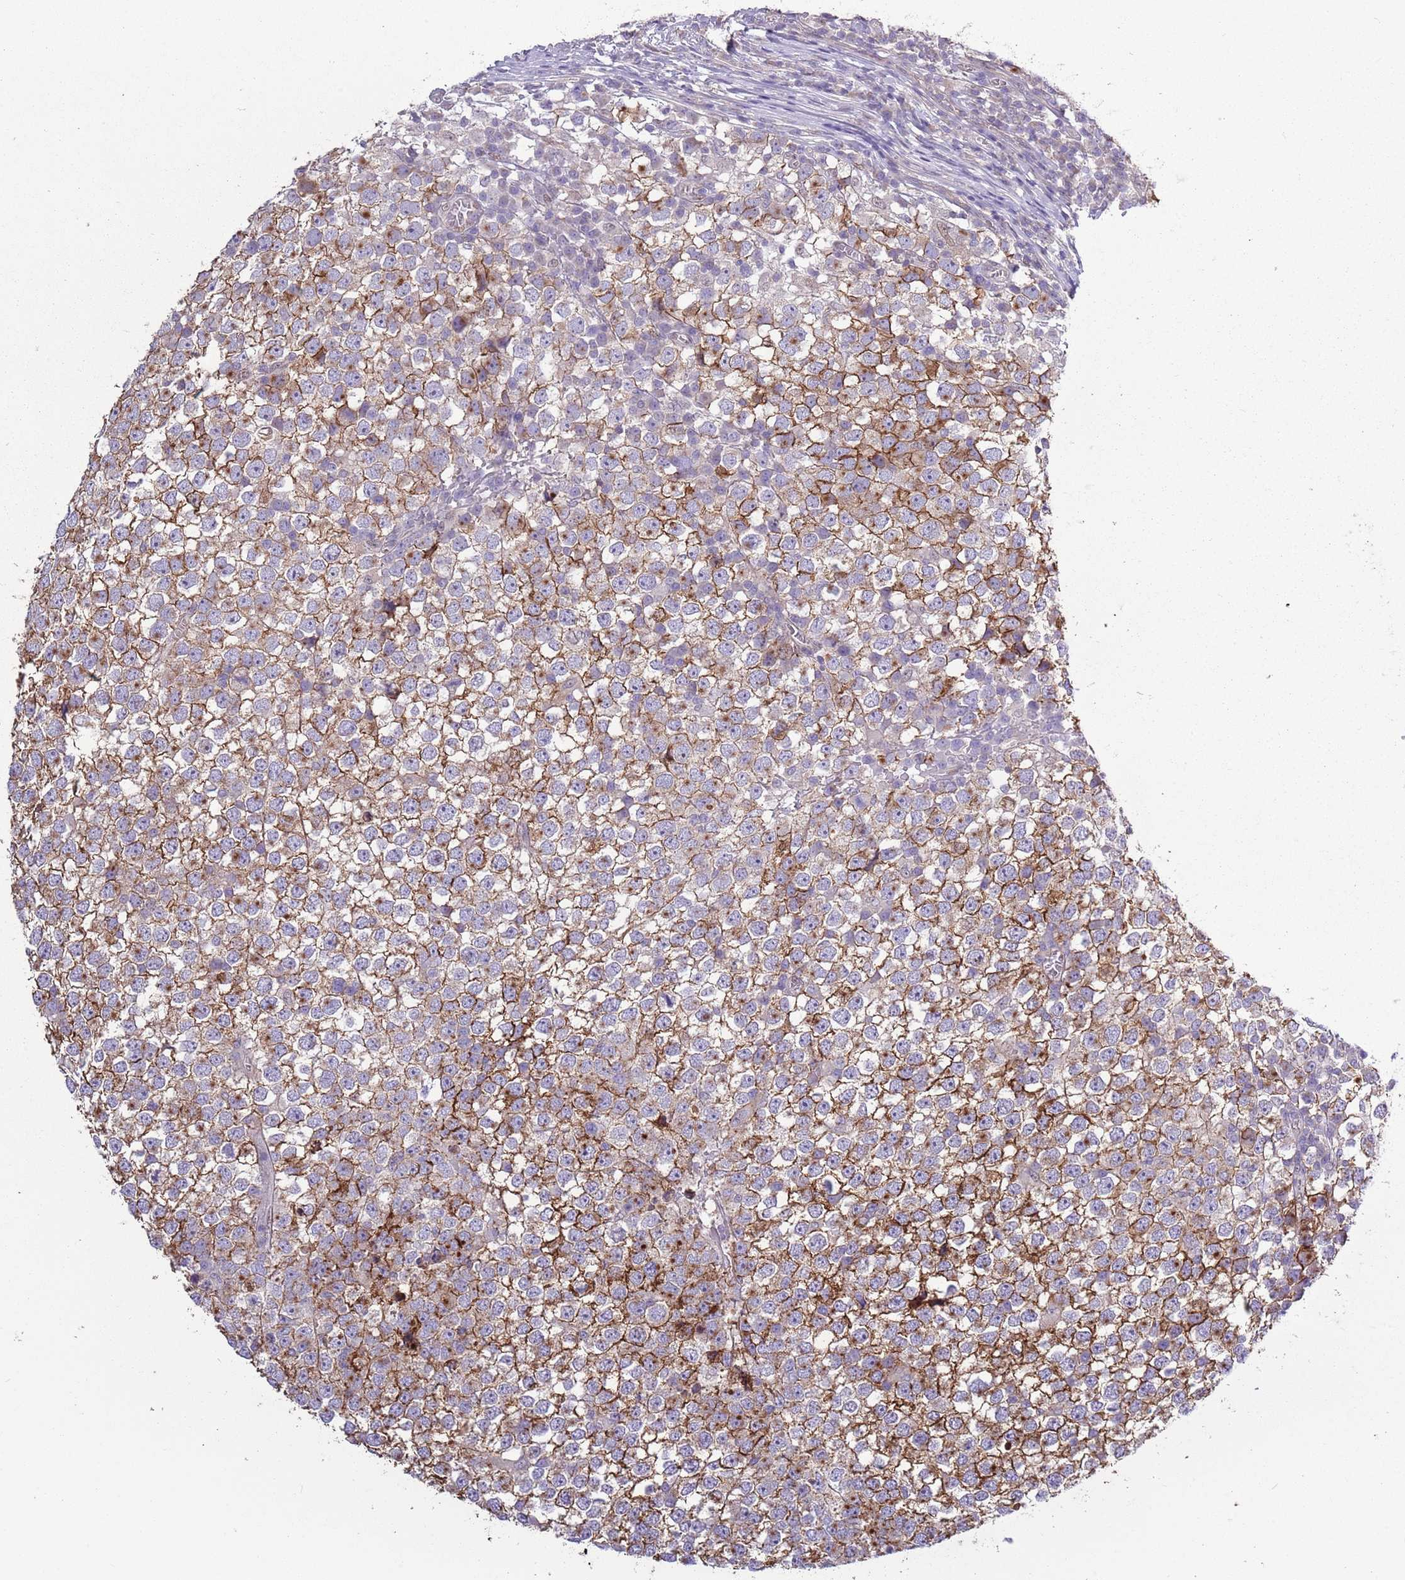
{"staining": {"intensity": "moderate", "quantity": ">75%", "location": "cytoplasmic/membranous"}, "tissue": "testis cancer", "cell_type": "Tumor cells", "image_type": "cancer", "snomed": [{"axis": "morphology", "description": "Seminoma, NOS"}, {"axis": "topography", "description": "Testis"}], "caption": "An image showing moderate cytoplasmic/membranous staining in approximately >75% of tumor cells in testis cancer, as visualized by brown immunohistochemical staining.", "gene": "CAPN9", "patient": {"sex": "male", "age": 65}}